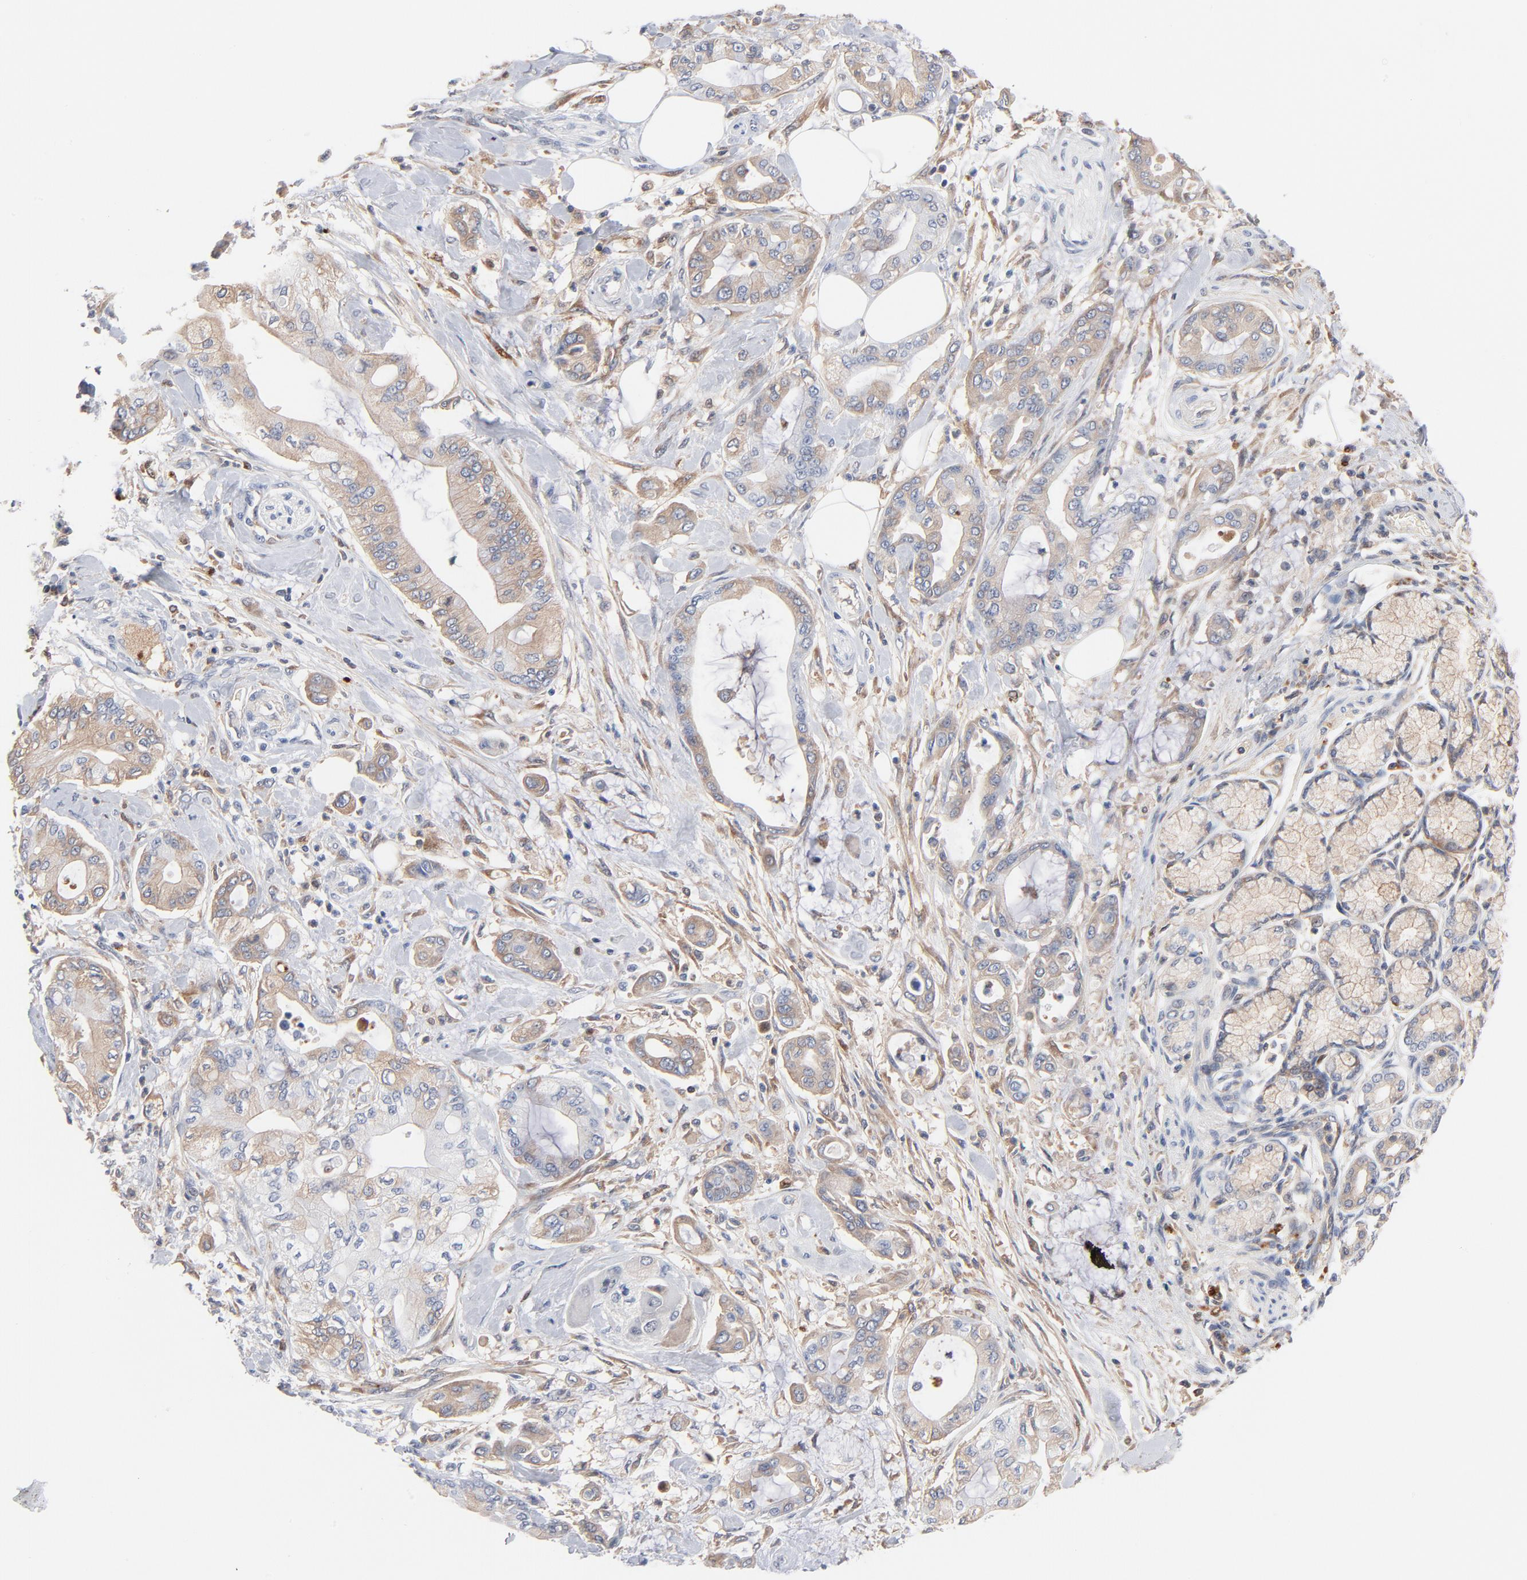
{"staining": {"intensity": "moderate", "quantity": "25%-75%", "location": "cytoplasmic/membranous"}, "tissue": "pancreatic cancer", "cell_type": "Tumor cells", "image_type": "cancer", "snomed": [{"axis": "morphology", "description": "Adenocarcinoma, NOS"}, {"axis": "morphology", "description": "Adenocarcinoma, metastatic, NOS"}, {"axis": "topography", "description": "Lymph node"}, {"axis": "topography", "description": "Pancreas"}, {"axis": "topography", "description": "Duodenum"}], "caption": "Pancreatic cancer tissue displays moderate cytoplasmic/membranous staining in about 25%-75% of tumor cells, visualized by immunohistochemistry.", "gene": "SERPINA4", "patient": {"sex": "female", "age": 64}}